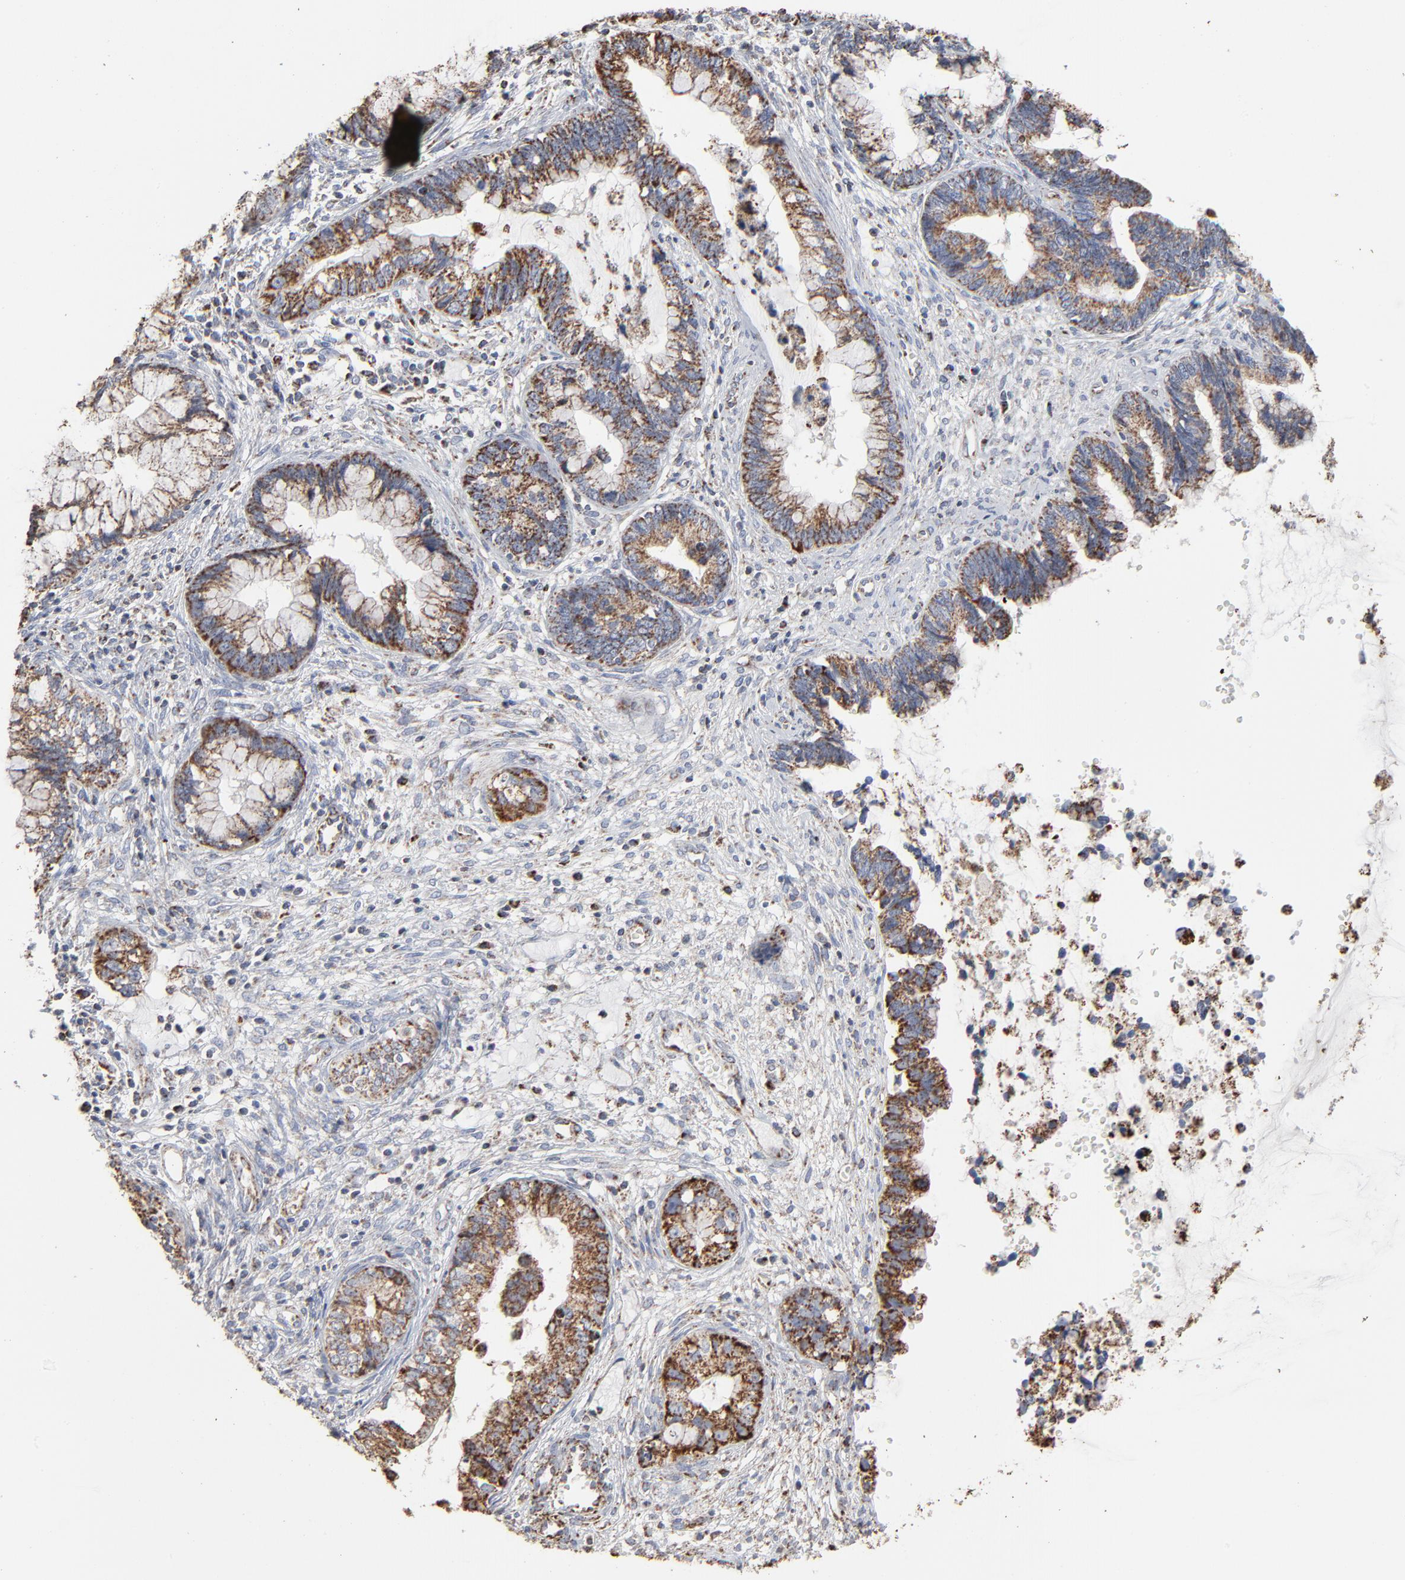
{"staining": {"intensity": "strong", "quantity": ">75%", "location": "cytoplasmic/membranous"}, "tissue": "cervical cancer", "cell_type": "Tumor cells", "image_type": "cancer", "snomed": [{"axis": "morphology", "description": "Adenocarcinoma, NOS"}, {"axis": "topography", "description": "Cervix"}], "caption": "Immunohistochemistry (IHC) photomicrograph of cervical cancer (adenocarcinoma) stained for a protein (brown), which displays high levels of strong cytoplasmic/membranous positivity in about >75% of tumor cells.", "gene": "UQCRC1", "patient": {"sex": "female", "age": 44}}